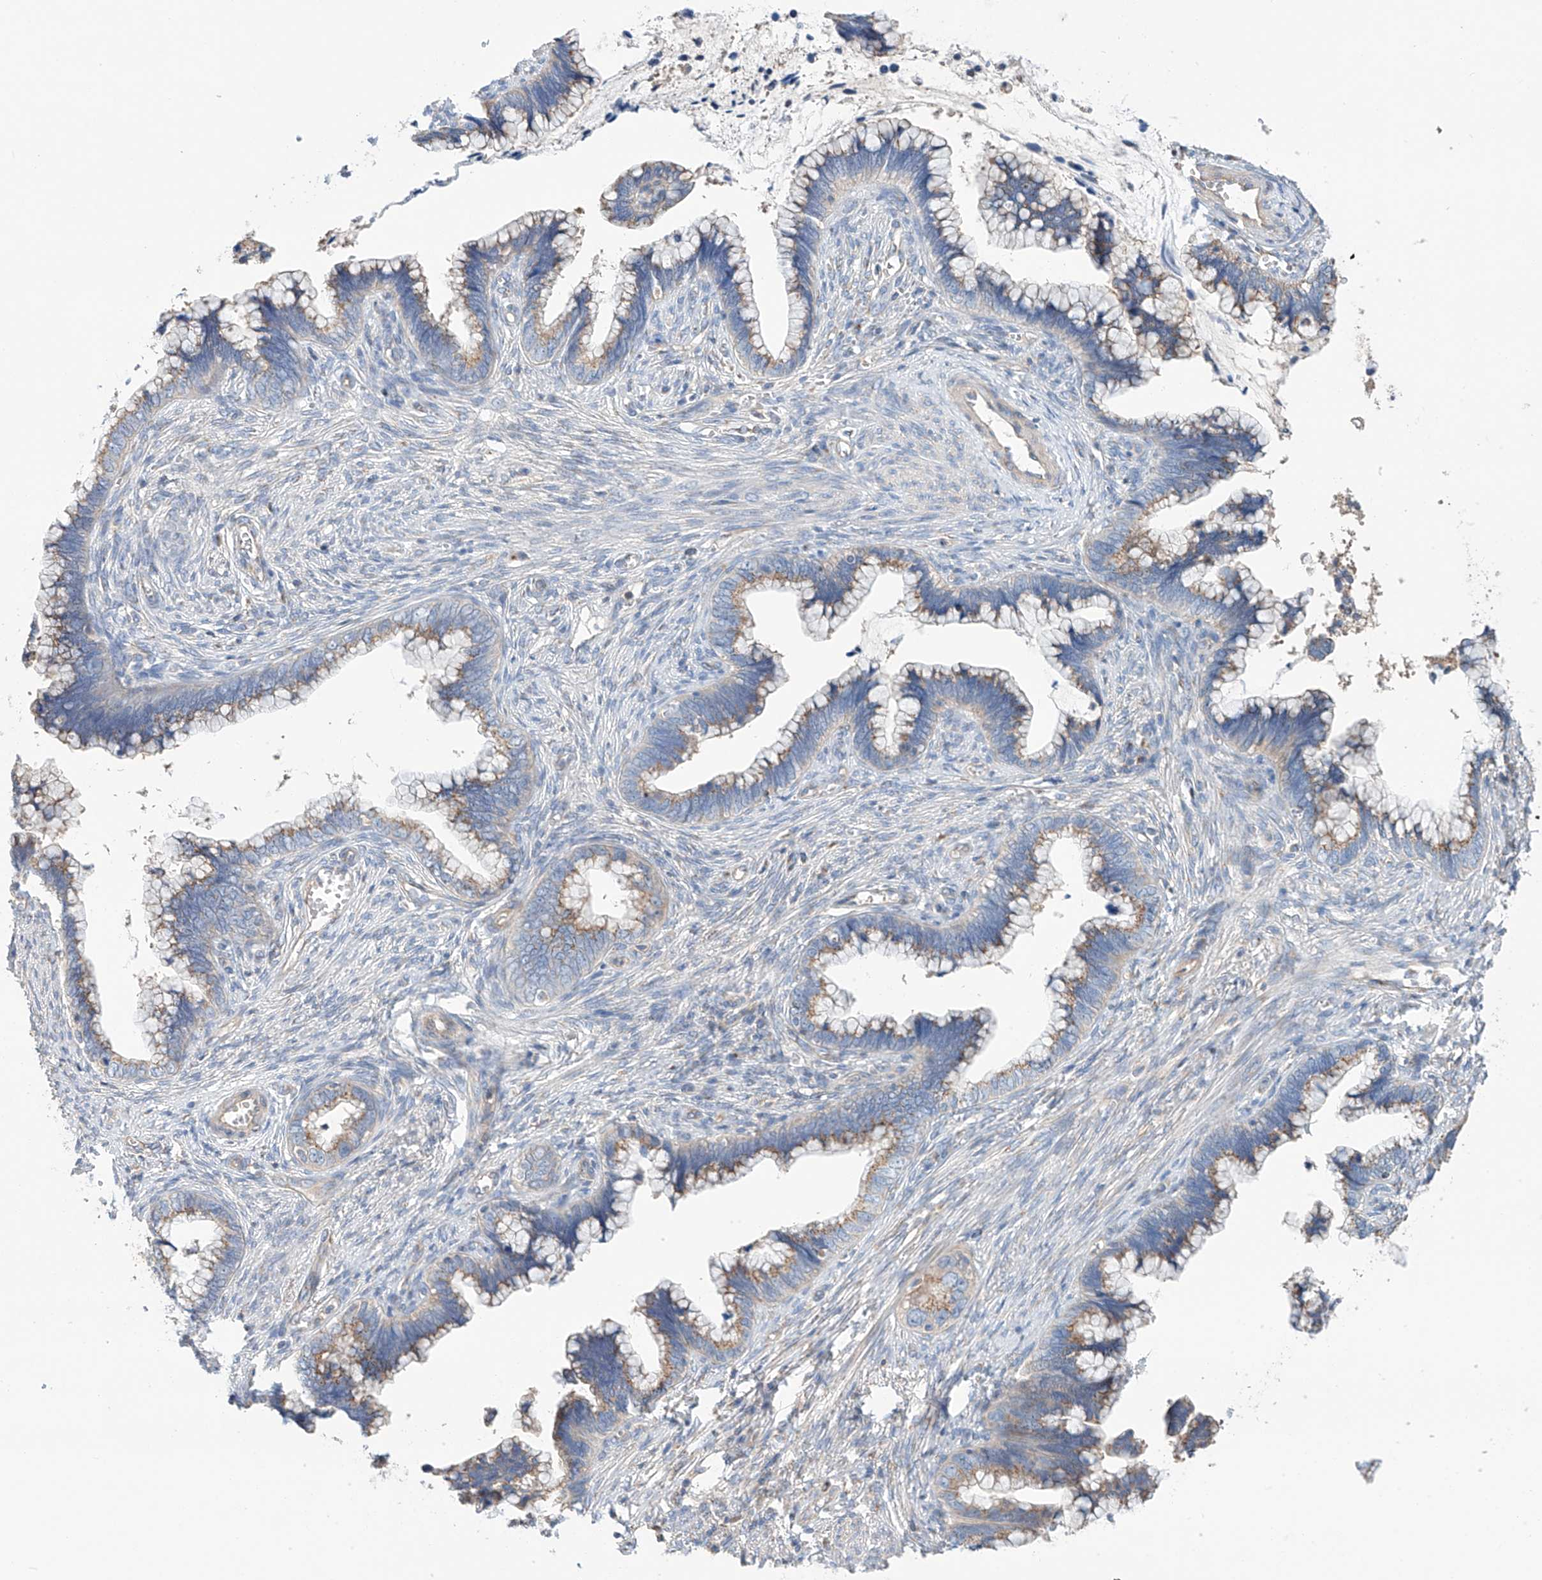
{"staining": {"intensity": "weak", "quantity": ">75%", "location": "cytoplasmic/membranous"}, "tissue": "cervical cancer", "cell_type": "Tumor cells", "image_type": "cancer", "snomed": [{"axis": "morphology", "description": "Adenocarcinoma, NOS"}, {"axis": "topography", "description": "Cervix"}], "caption": "This is an image of immunohistochemistry (IHC) staining of cervical adenocarcinoma, which shows weak expression in the cytoplasmic/membranous of tumor cells.", "gene": "SLC22A7", "patient": {"sex": "female", "age": 44}}